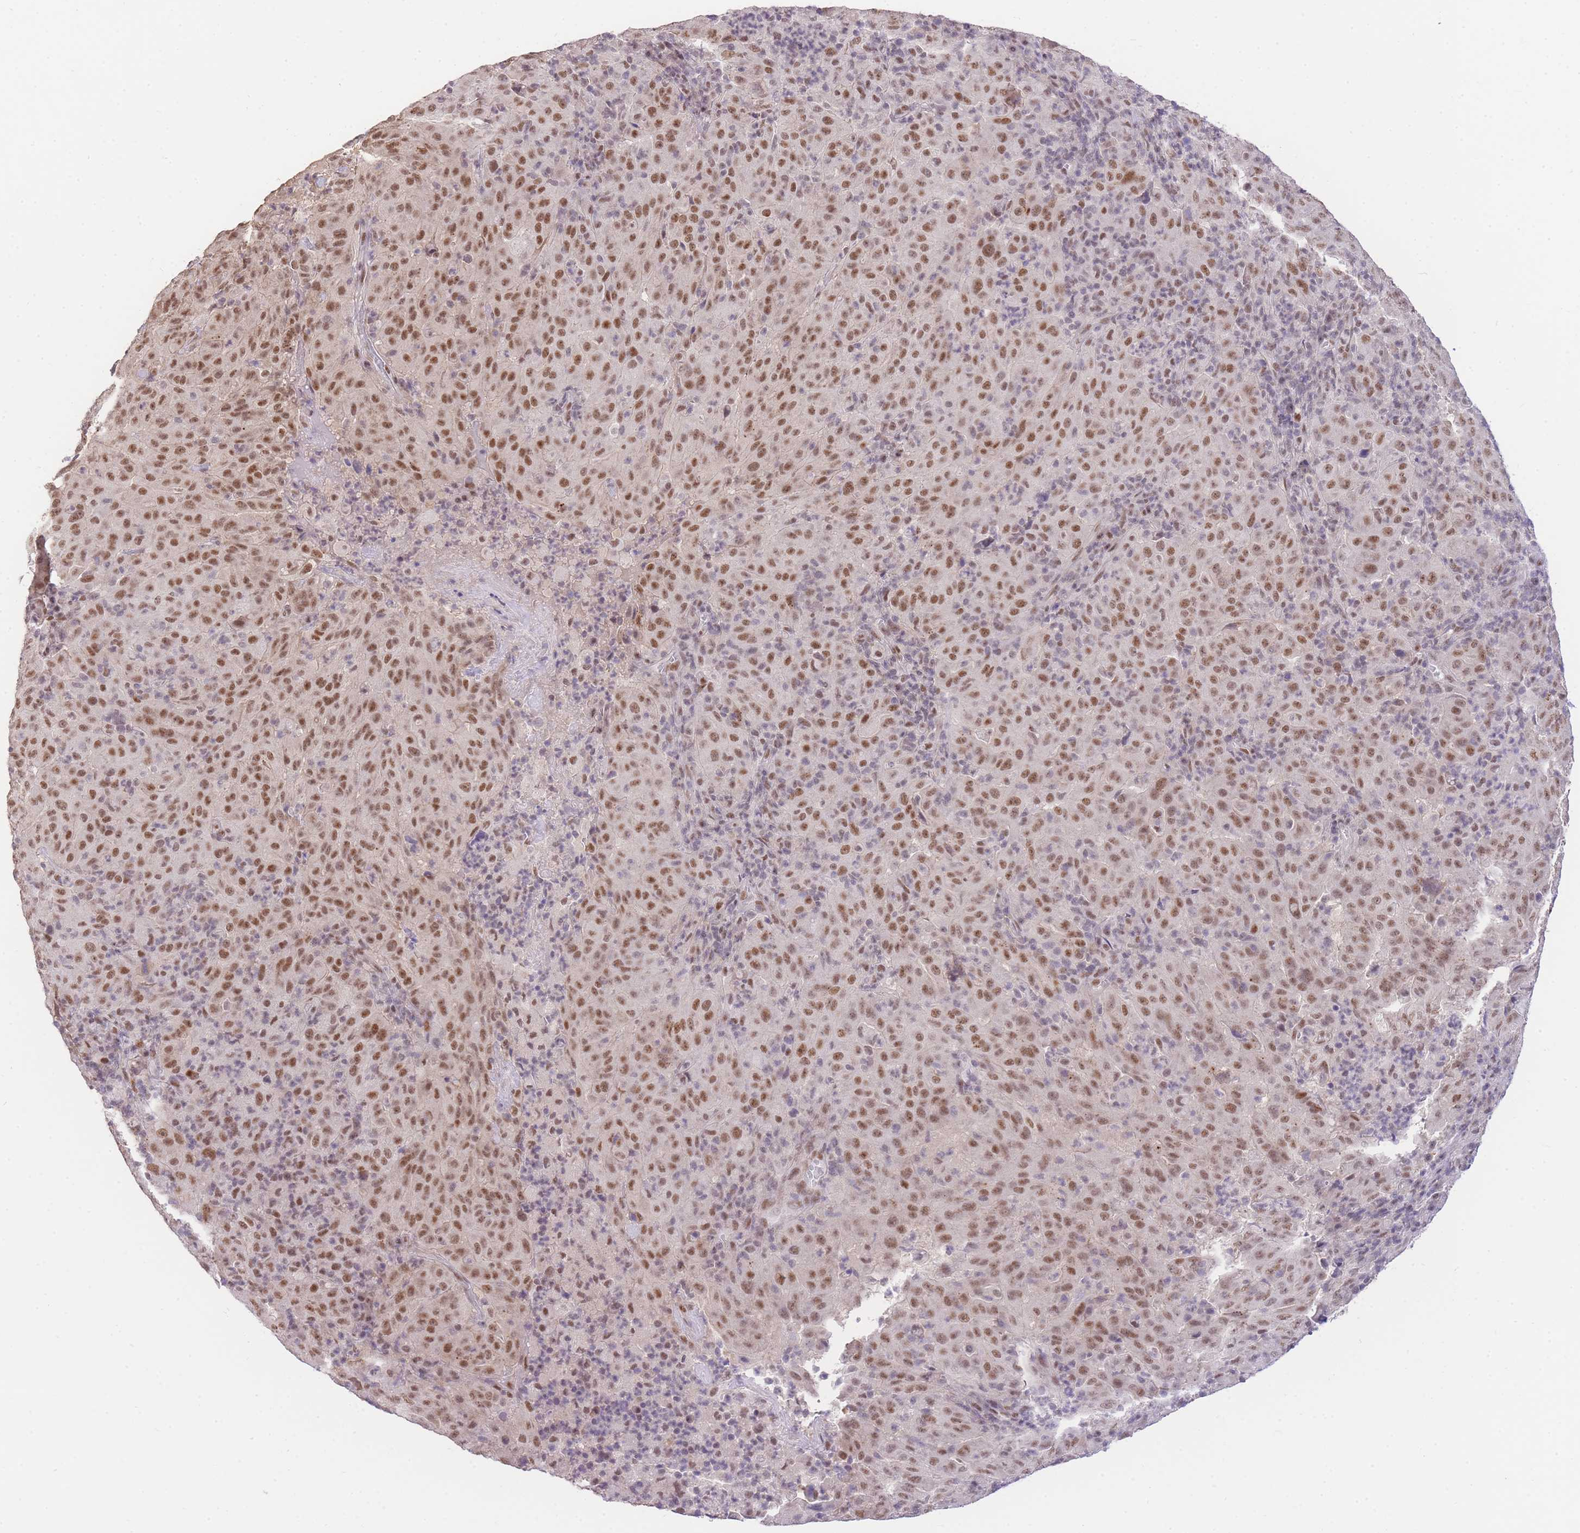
{"staining": {"intensity": "moderate", "quantity": ">75%", "location": "nuclear"}, "tissue": "pancreatic cancer", "cell_type": "Tumor cells", "image_type": "cancer", "snomed": [{"axis": "morphology", "description": "Adenocarcinoma, NOS"}, {"axis": "topography", "description": "Pancreas"}], "caption": "There is medium levels of moderate nuclear positivity in tumor cells of adenocarcinoma (pancreatic), as demonstrated by immunohistochemical staining (brown color).", "gene": "UBXN7", "patient": {"sex": "male", "age": 63}}